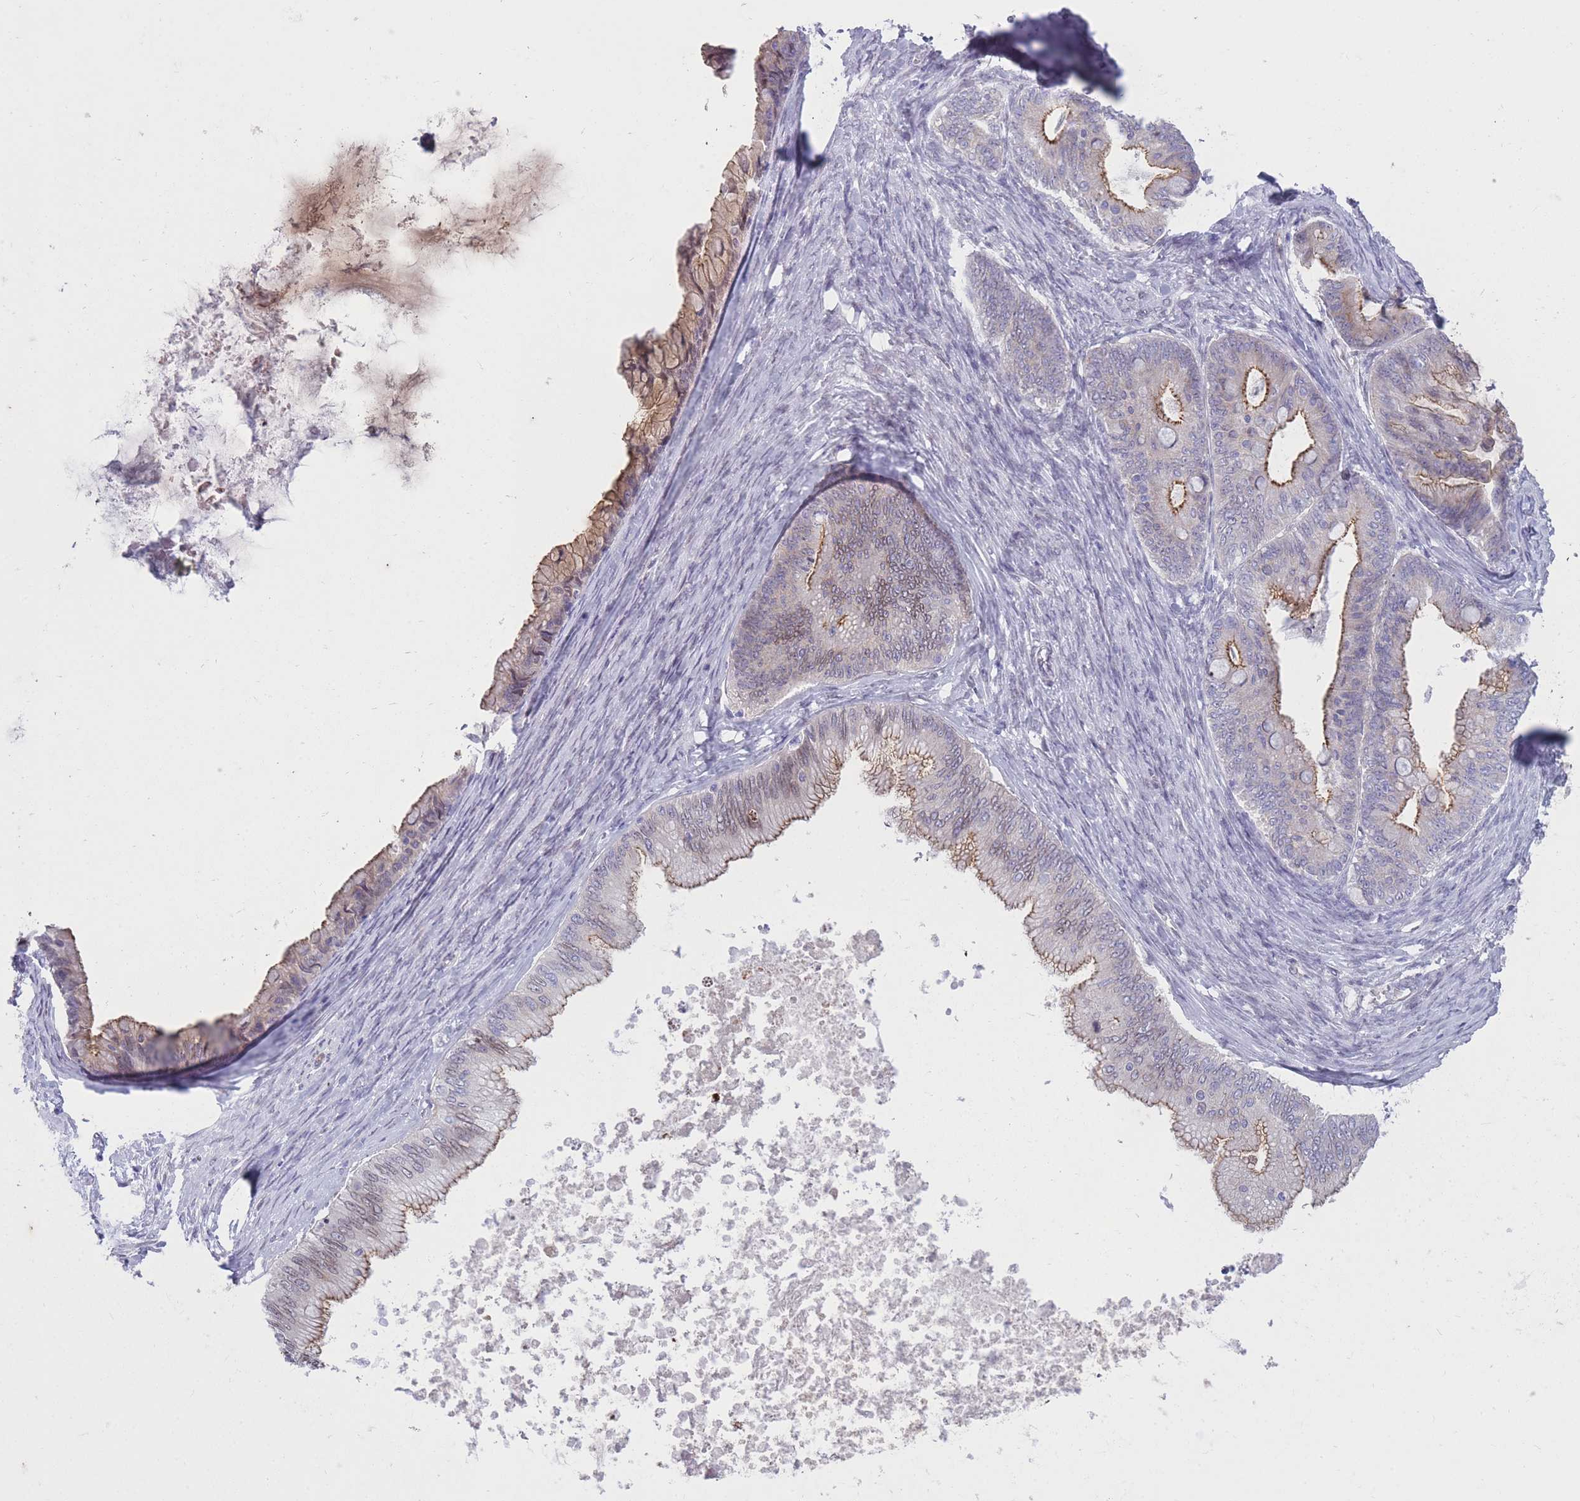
{"staining": {"intensity": "weak", "quantity": "25%-75%", "location": "cytoplasmic/membranous"}, "tissue": "ovarian cancer", "cell_type": "Tumor cells", "image_type": "cancer", "snomed": [{"axis": "morphology", "description": "Cystadenocarcinoma, mucinous, NOS"}, {"axis": "topography", "description": "Ovary"}], "caption": "Human ovarian cancer stained for a protein (brown) reveals weak cytoplasmic/membranous positive staining in approximately 25%-75% of tumor cells.", "gene": "HOOK2", "patient": {"sex": "female", "age": 35}}